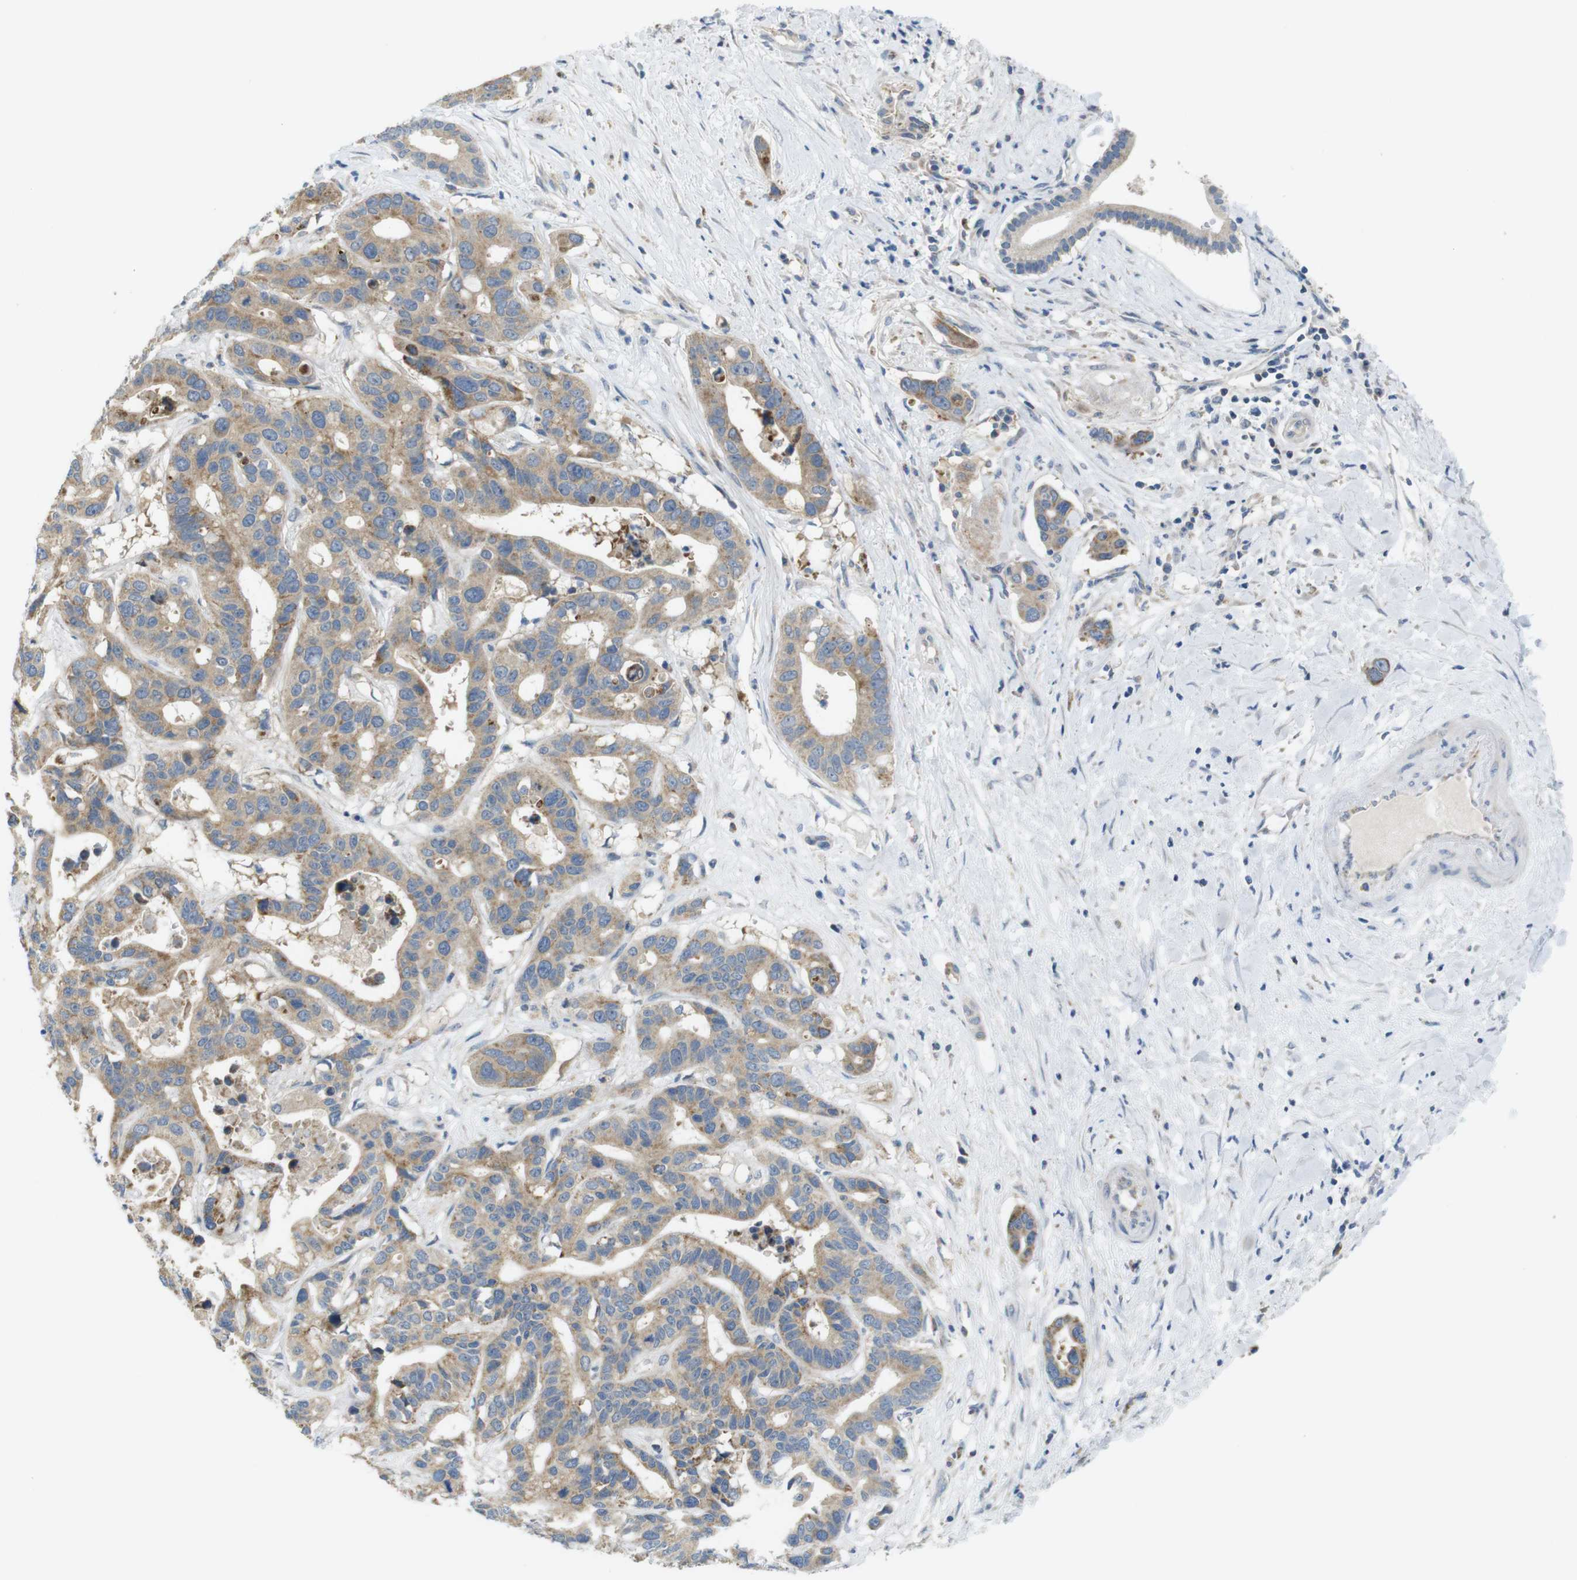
{"staining": {"intensity": "weak", "quantity": ">75%", "location": "cytoplasmic/membranous"}, "tissue": "liver cancer", "cell_type": "Tumor cells", "image_type": "cancer", "snomed": [{"axis": "morphology", "description": "Cholangiocarcinoma"}, {"axis": "topography", "description": "Liver"}], "caption": "Human liver cancer stained with a protein marker demonstrates weak staining in tumor cells.", "gene": "MARCHF1", "patient": {"sex": "female", "age": 65}}